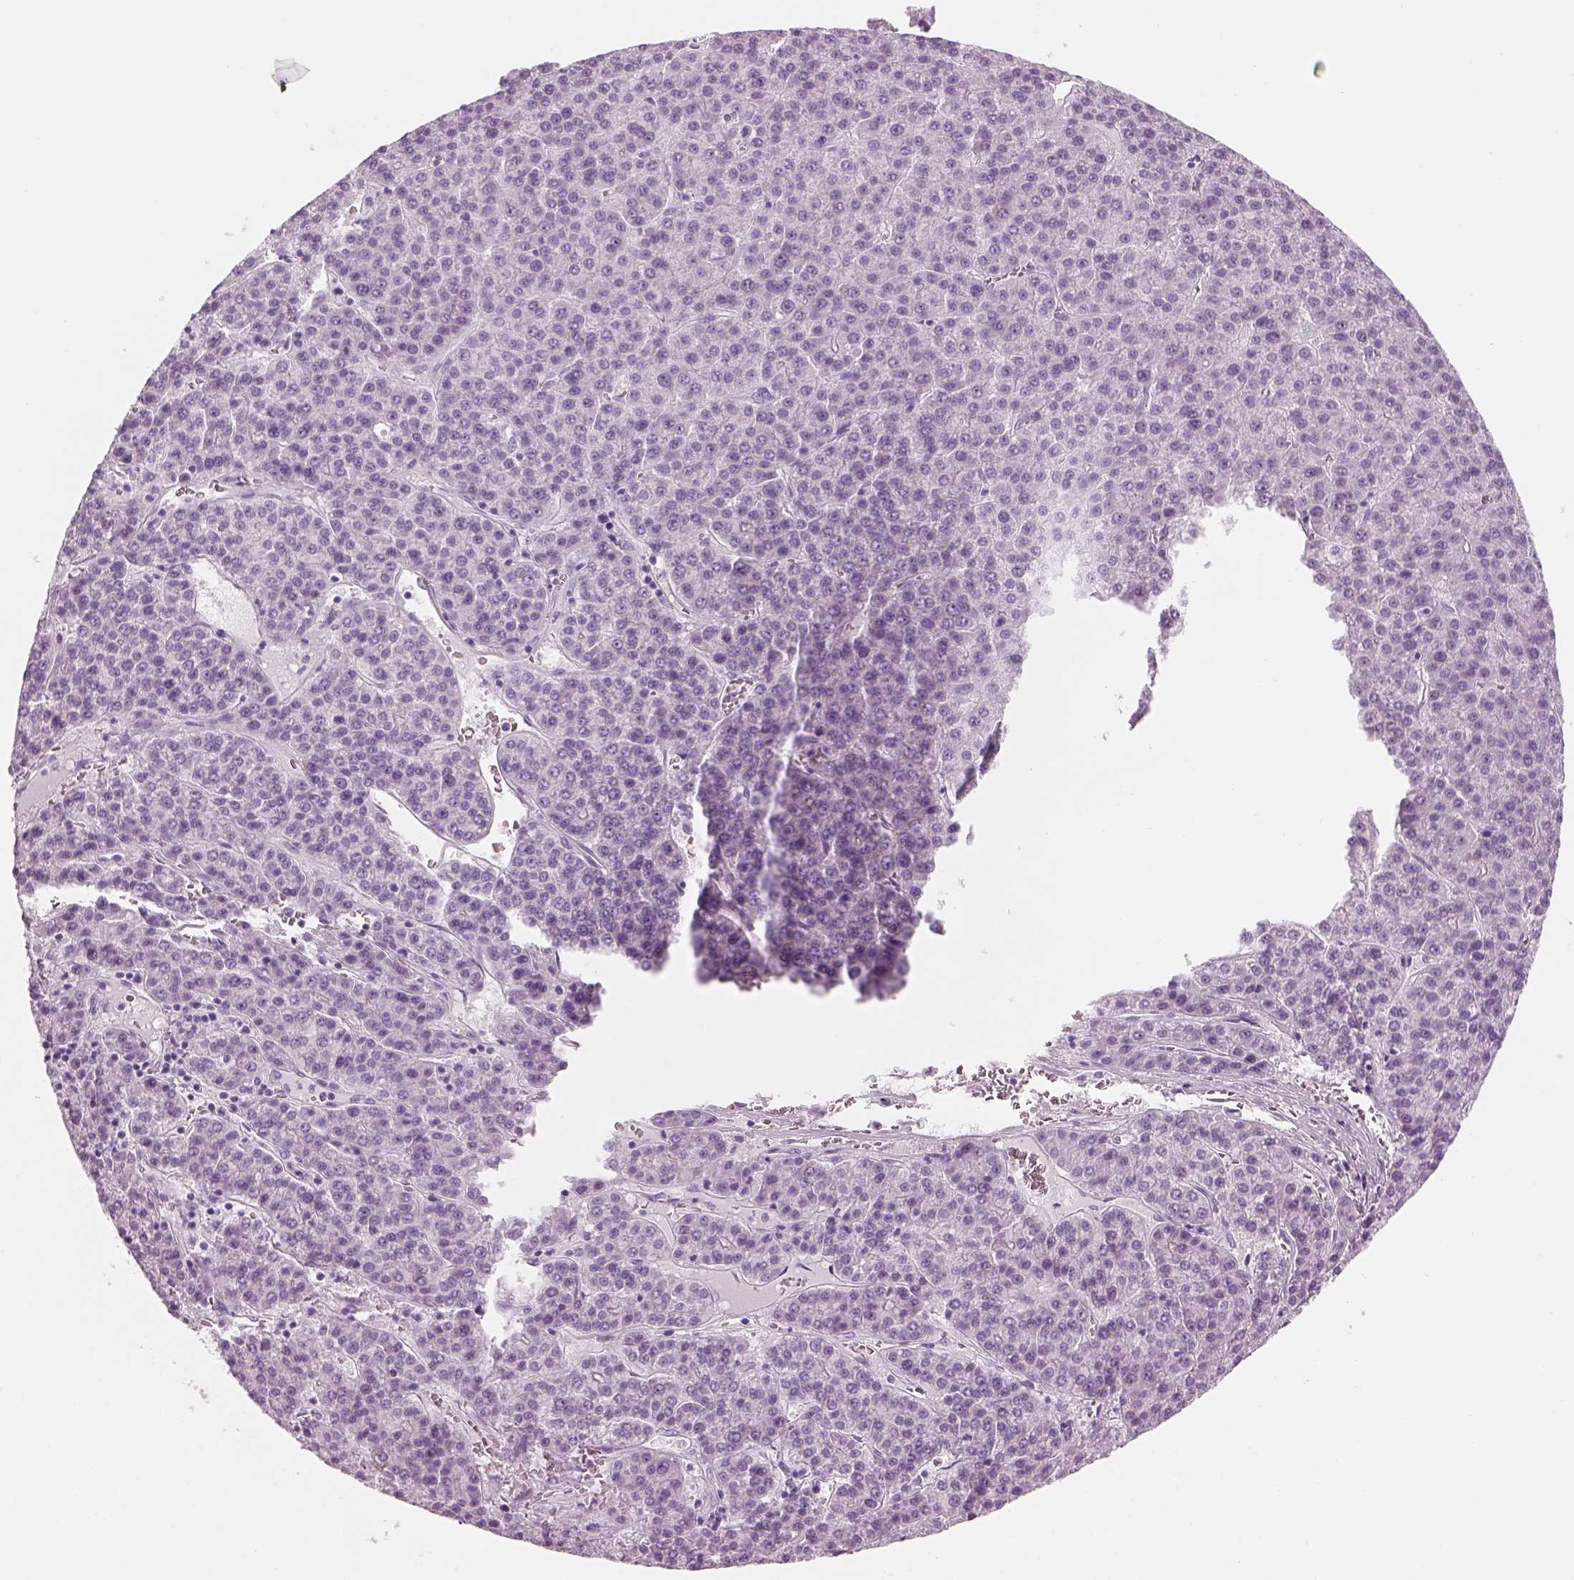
{"staining": {"intensity": "negative", "quantity": "none", "location": "none"}, "tissue": "liver cancer", "cell_type": "Tumor cells", "image_type": "cancer", "snomed": [{"axis": "morphology", "description": "Carcinoma, Hepatocellular, NOS"}, {"axis": "topography", "description": "Liver"}], "caption": "A high-resolution micrograph shows IHC staining of hepatocellular carcinoma (liver), which exhibits no significant positivity in tumor cells.", "gene": "SAG", "patient": {"sex": "female", "age": 58}}